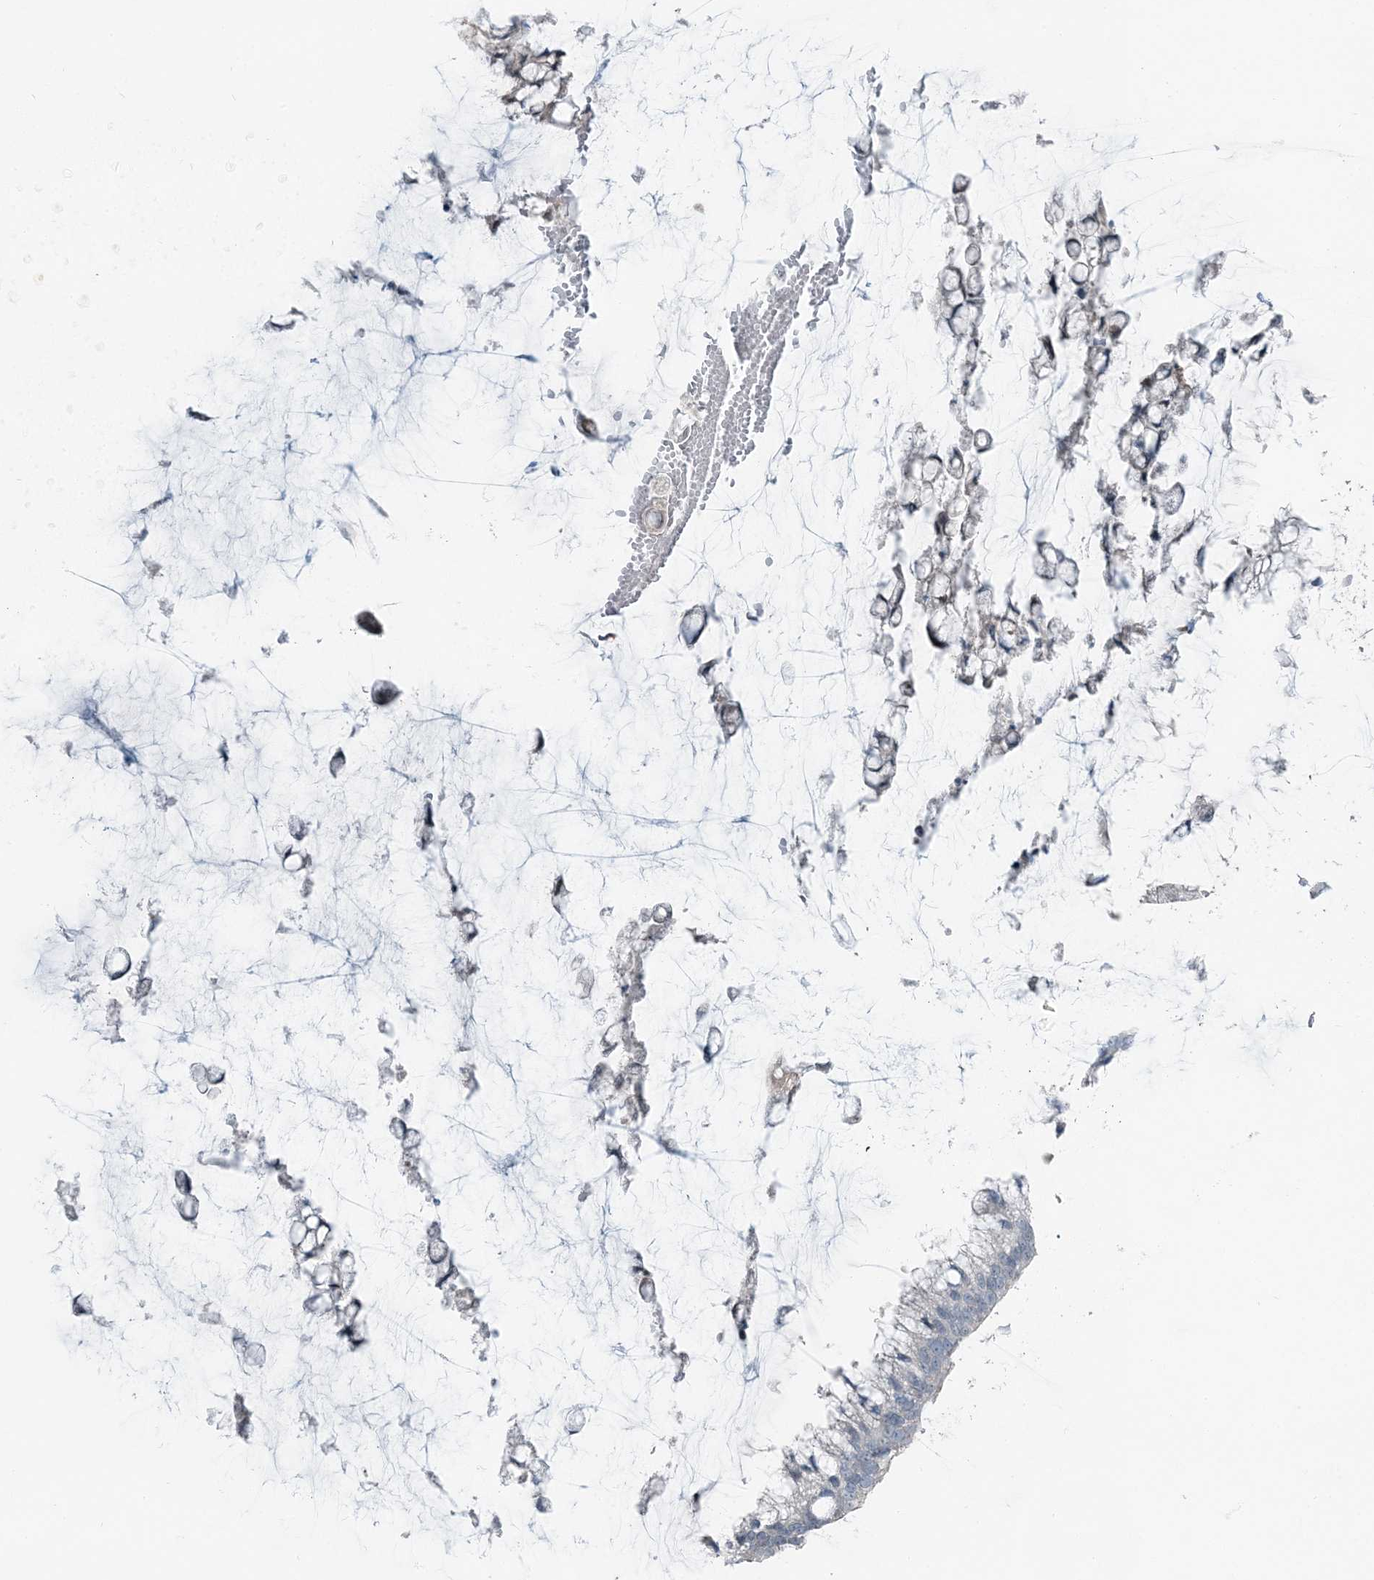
{"staining": {"intensity": "negative", "quantity": "none", "location": "none"}, "tissue": "ovarian cancer", "cell_type": "Tumor cells", "image_type": "cancer", "snomed": [{"axis": "morphology", "description": "Cystadenocarcinoma, mucinous, NOS"}, {"axis": "topography", "description": "Ovary"}], "caption": "High magnification brightfield microscopy of mucinous cystadenocarcinoma (ovarian) stained with DAB (3,3'-diaminobenzidine) (brown) and counterstained with hematoxylin (blue): tumor cells show no significant staining.", "gene": "FBXL17", "patient": {"sex": "female", "age": 39}}